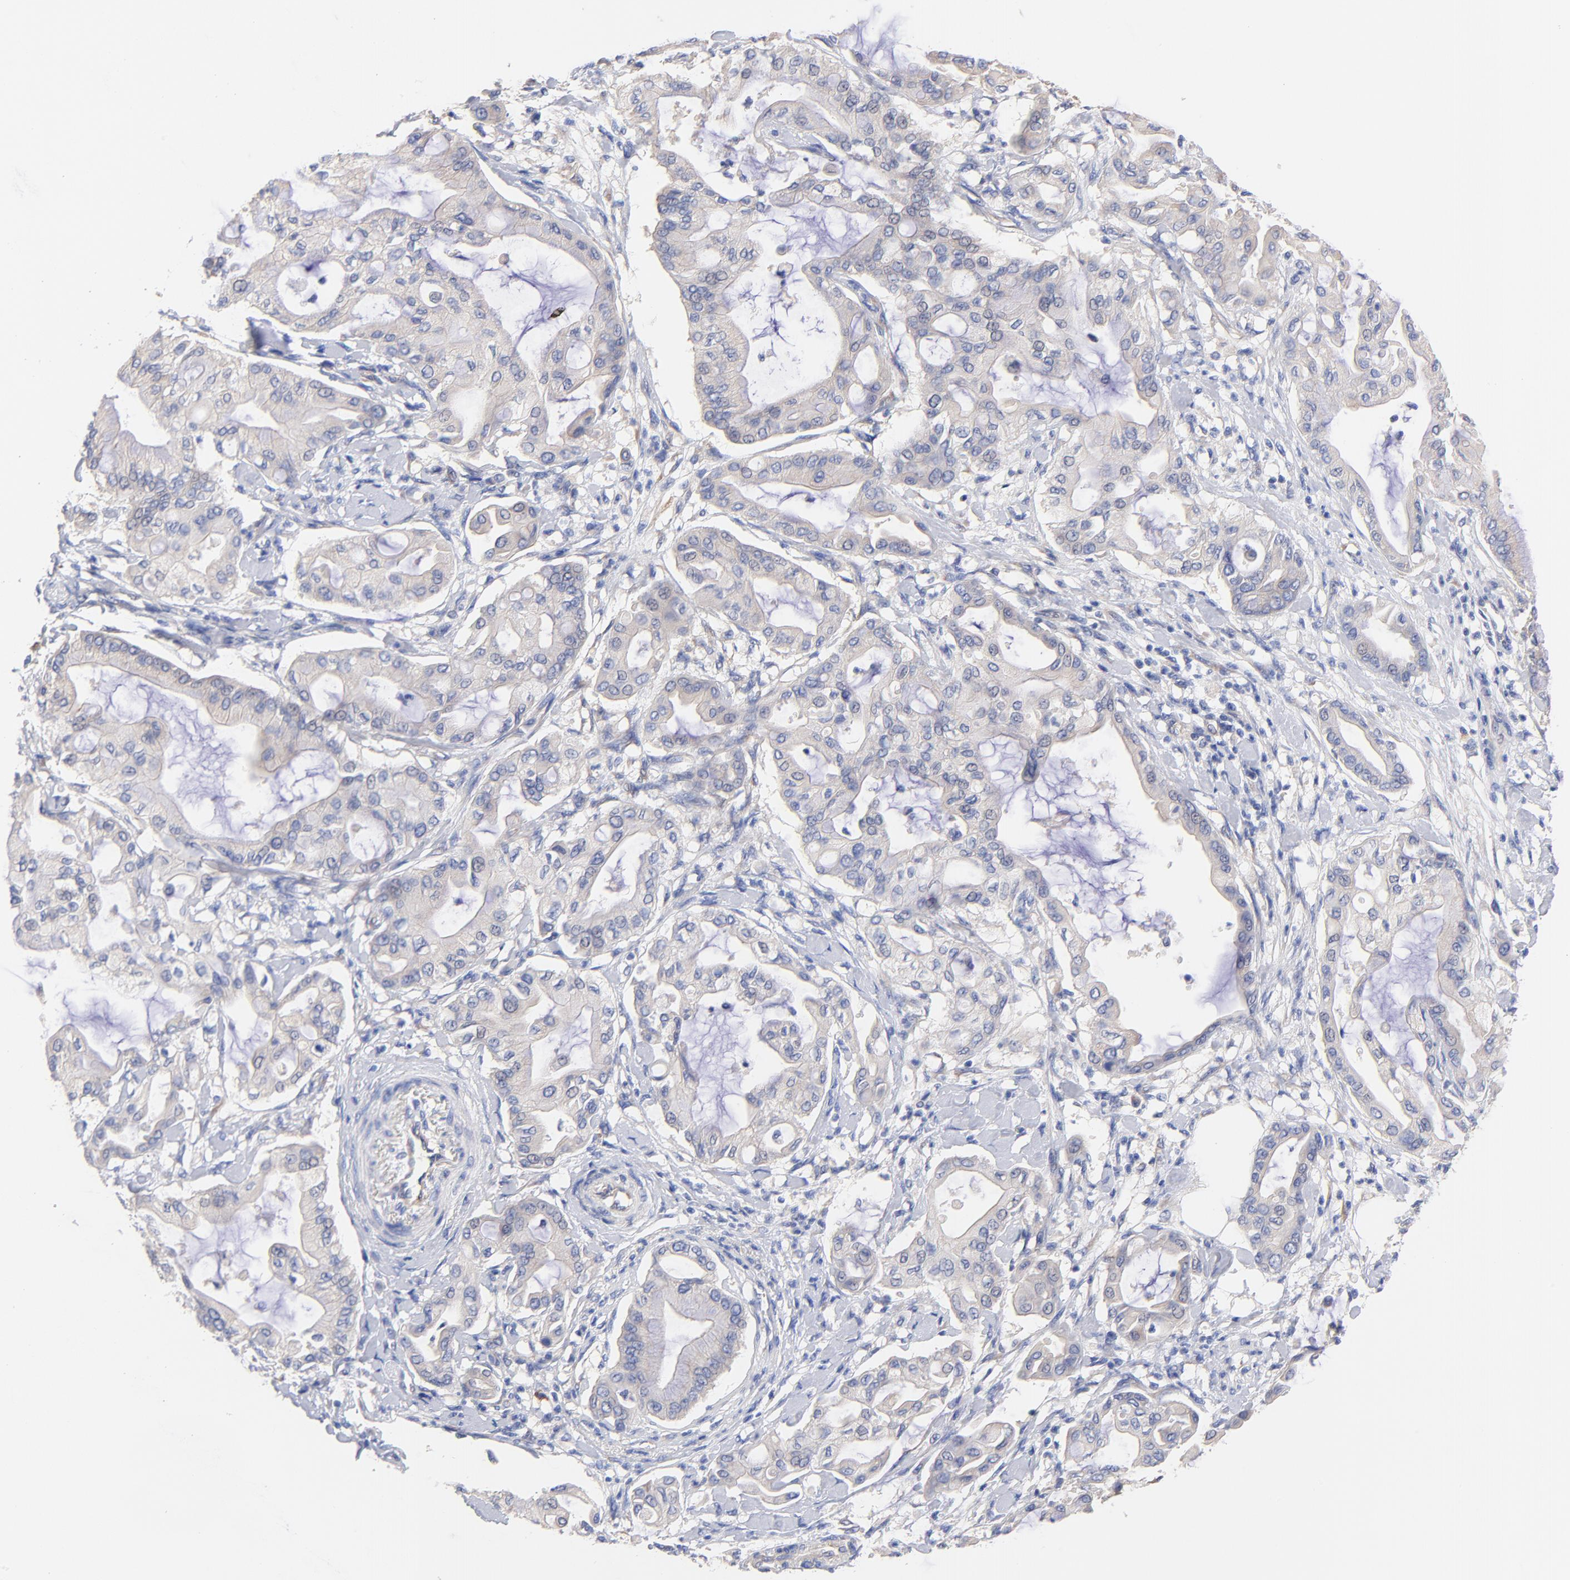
{"staining": {"intensity": "weak", "quantity": ">75%", "location": "cytoplasmic/membranous"}, "tissue": "pancreatic cancer", "cell_type": "Tumor cells", "image_type": "cancer", "snomed": [{"axis": "morphology", "description": "Adenocarcinoma, NOS"}, {"axis": "morphology", "description": "Adenocarcinoma, metastatic, NOS"}, {"axis": "topography", "description": "Lymph node"}, {"axis": "topography", "description": "Pancreas"}, {"axis": "topography", "description": "Duodenum"}], "caption": "Protein analysis of pancreatic cancer tissue reveals weak cytoplasmic/membranous staining in about >75% of tumor cells. (Stains: DAB (3,3'-diaminobenzidine) in brown, nuclei in blue, Microscopy: brightfield microscopy at high magnification).", "gene": "TNFRSF13C", "patient": {"sex": "female", "age": 64}}